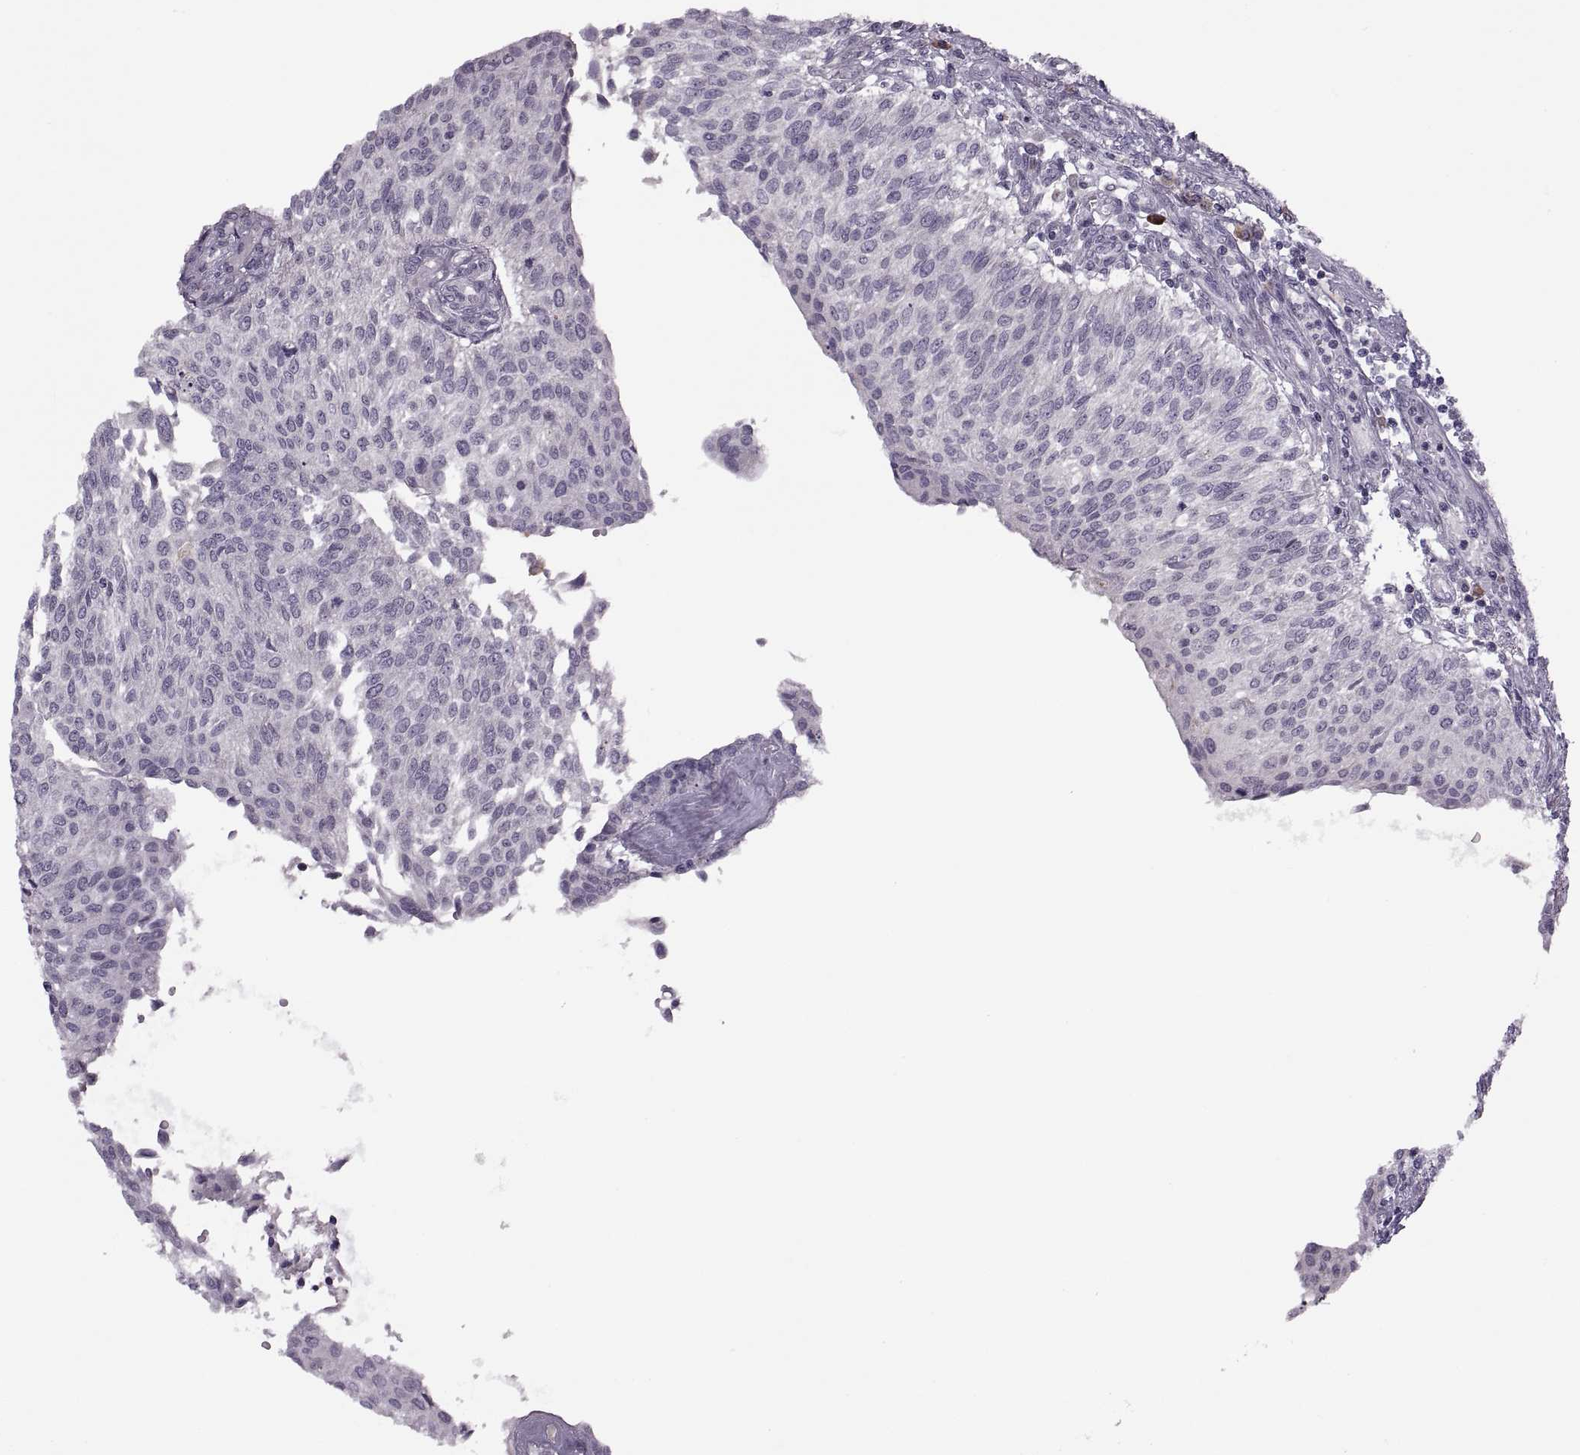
{"staining": {"intensity": "negative", "quantity": "none", "location": "none"}, "tissue": "urothelial cancer", "cell_type": "Tumor cells", "image_type": "cancer", "snomed": [{"axis": "morphology", "description": "Urothelial carcinoma, NOS"}, {"axis": "topography", "description": "Urinary bladder"}], "caption": "IHC image of human urothelial cancer stained for a protein (brown), which exhibits no positivity in tumor cells.", "gene": "H2AP", "patient": {"sex": "male", "age": 55}}